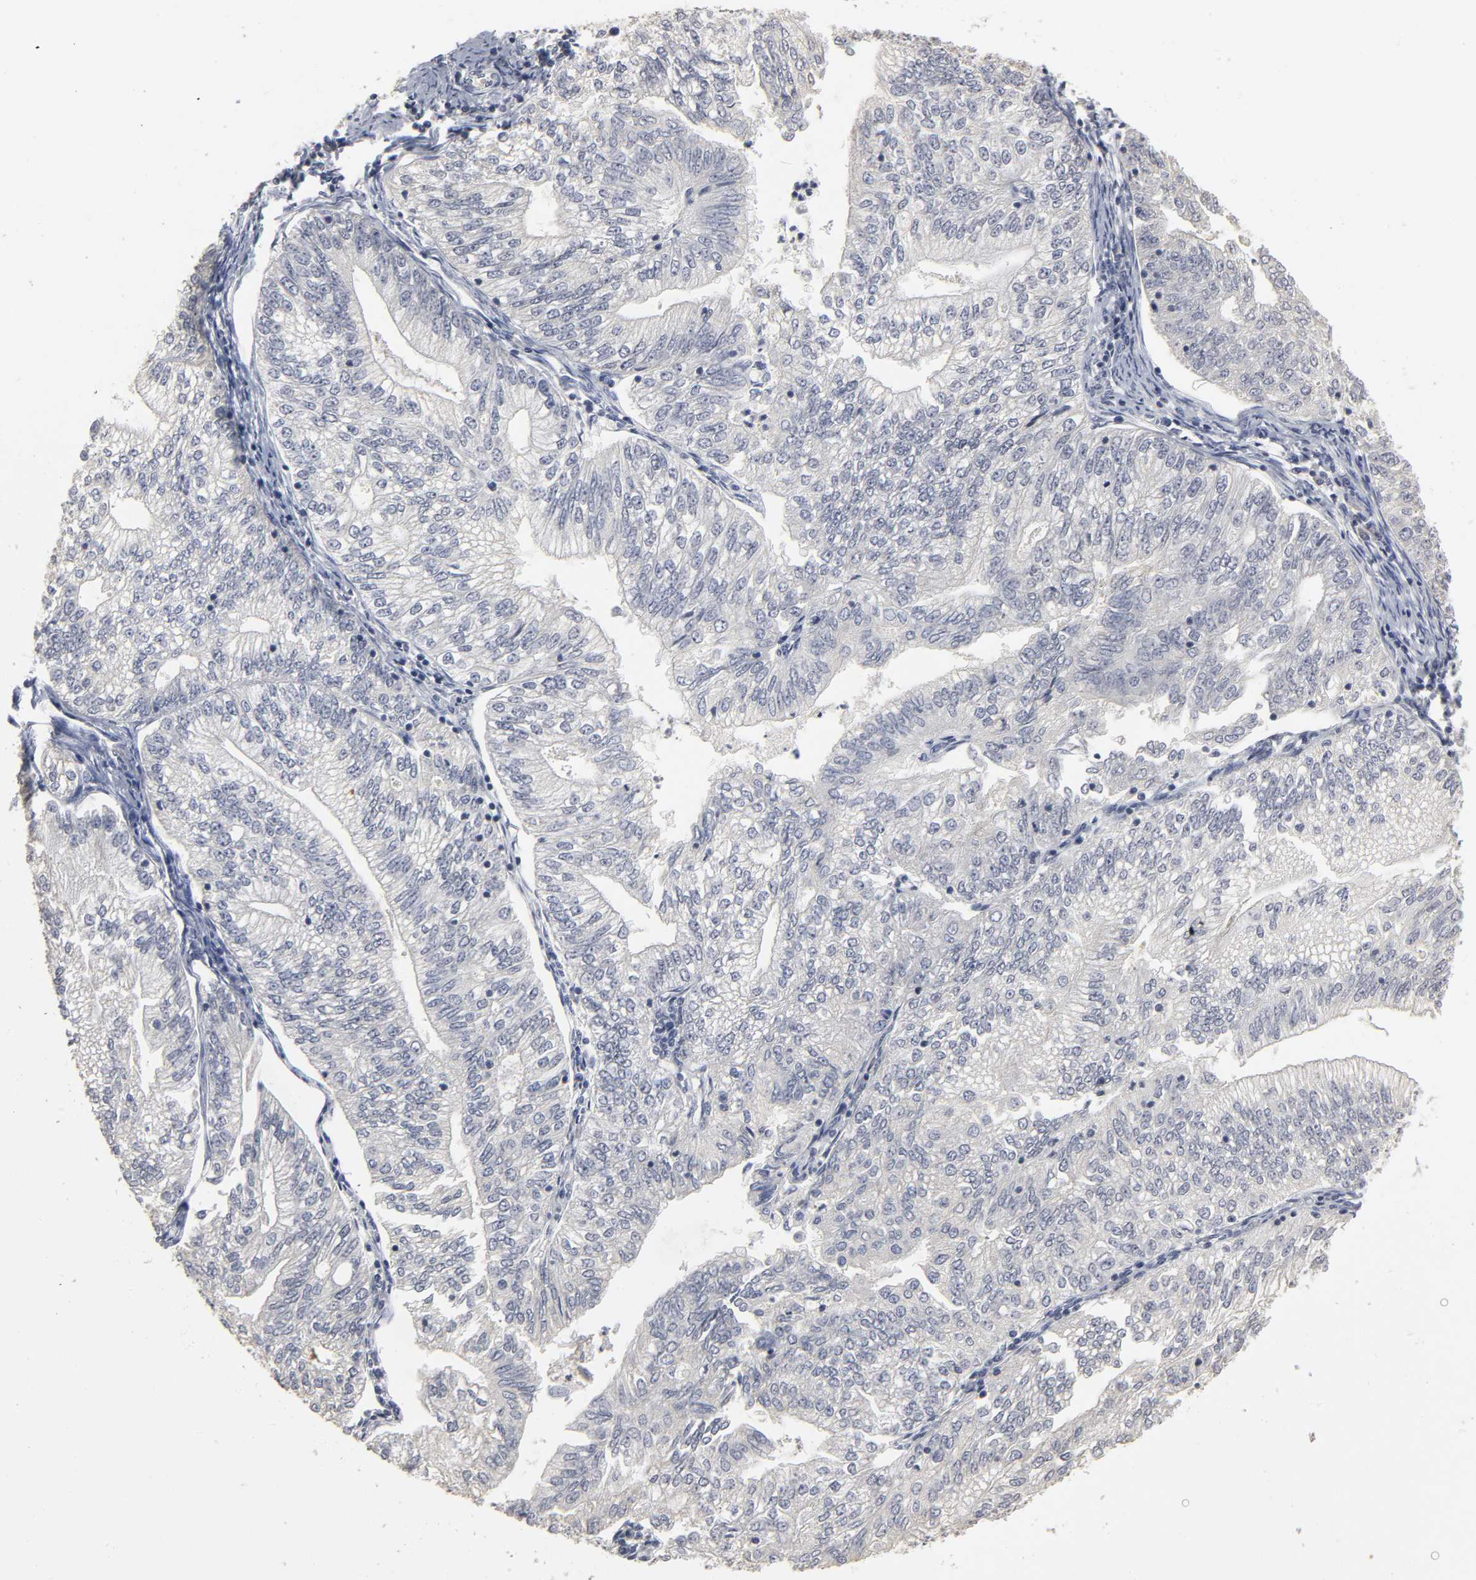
{"staining": {"intensity": "negative", "quantity": "none", "location": "none"}, "tissue": "endometrial cancer", "cell_type": "Tumor cells", "image_type": "cancer", "snomed": [{"axis": "morphology", "description": "Adenocarcinoma, NOS"}, {"axis": "topography", "description": "Endometrium"}], "caption": "This is a histopathology image of IHC staining of endometrial adenocarcinoma, which shows no positivity in tumor cells. (Stains: DAB IHC with hematoxylin counter stain, Microscopy: brightfield microscopy at high magnification).", "gene": "TCAP", "patient": {"sex": "female", "age": 69}}